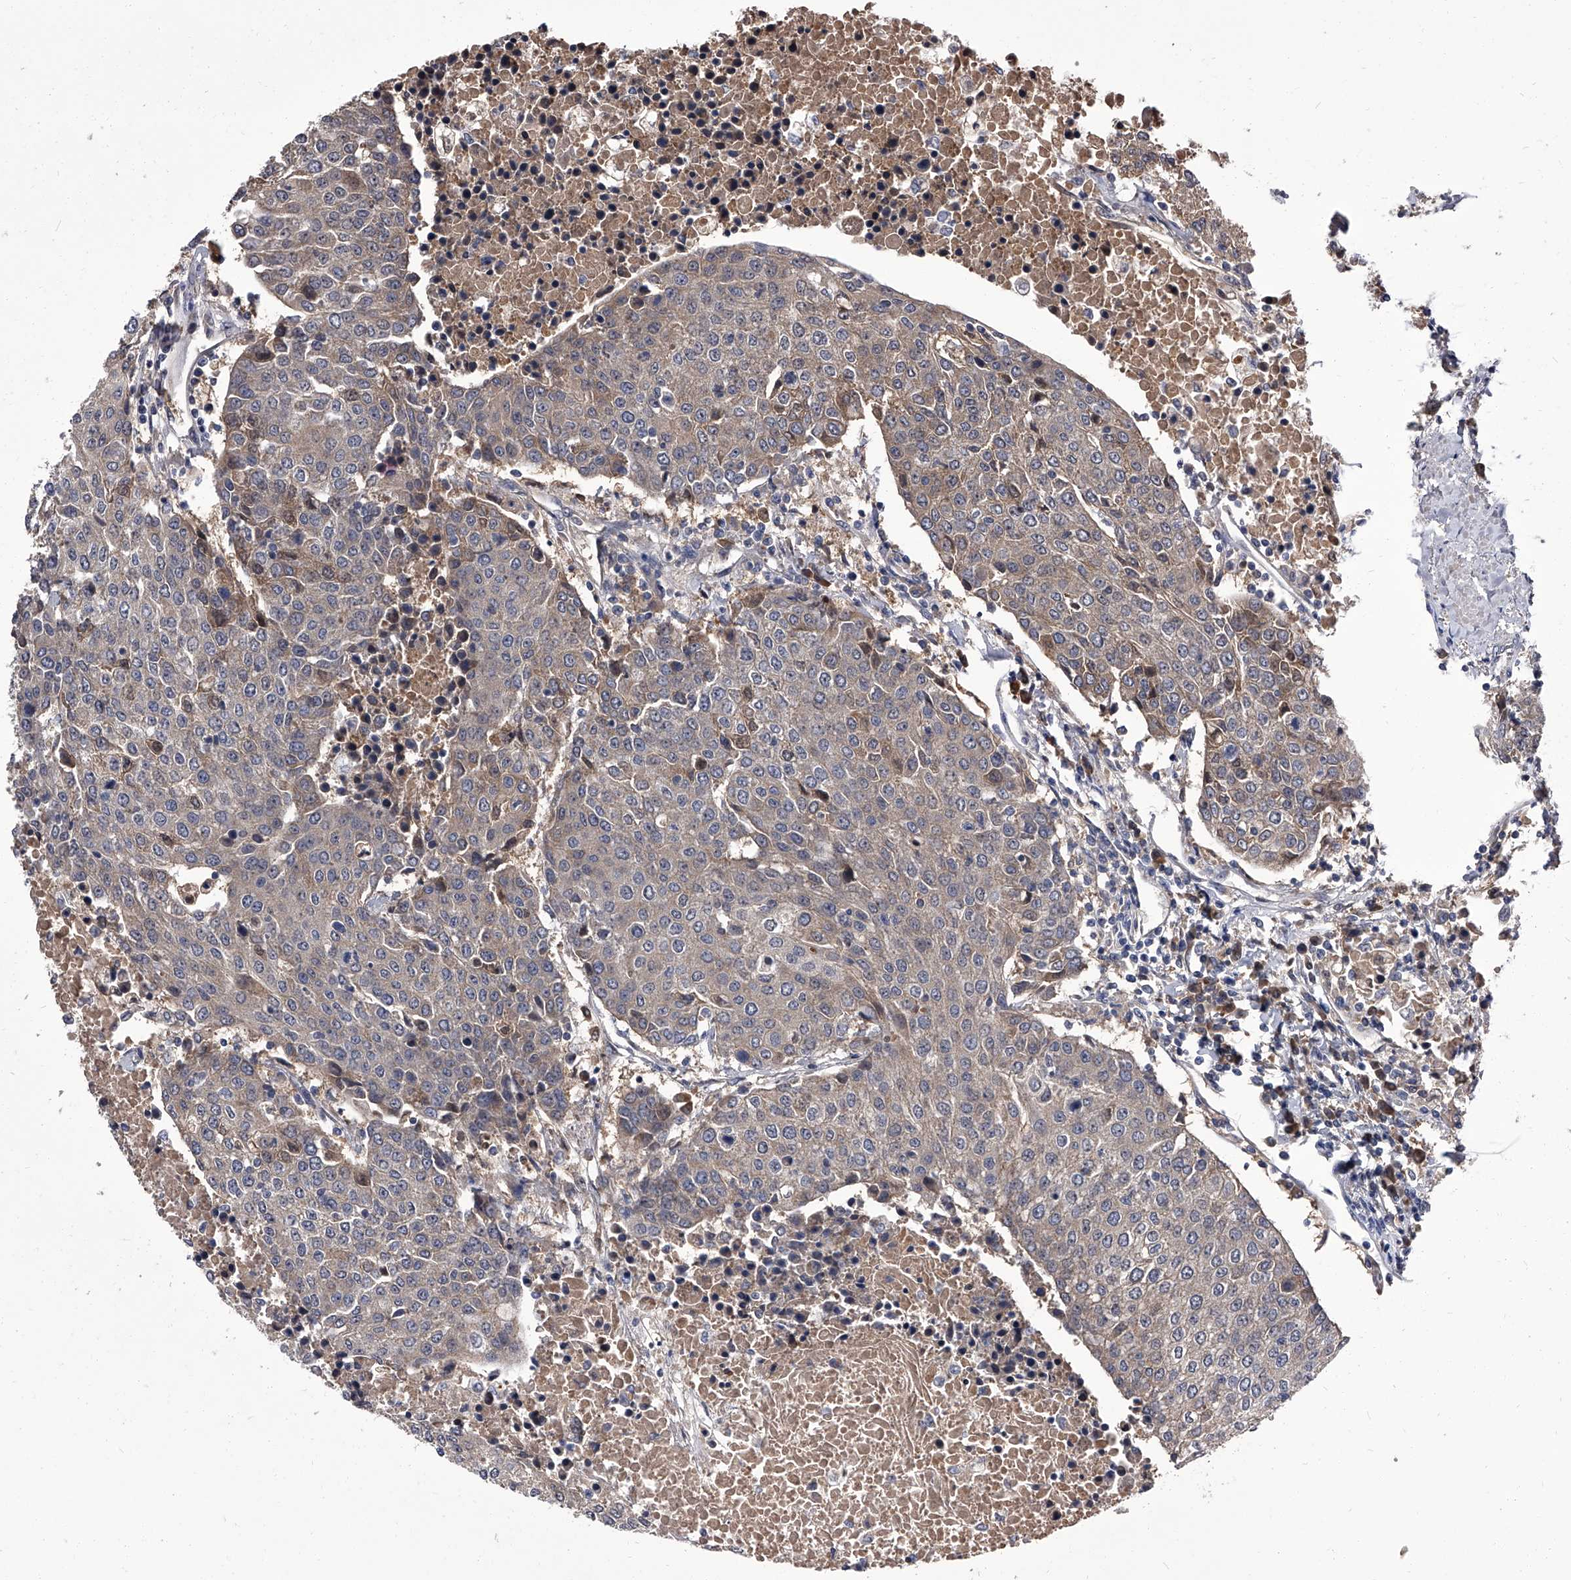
{"staining": {"intensity": "weak", "quantity": "<25%", "location": "cytoplasmic/membranous"}, "tissue": "urothelial cancer", "cell_type": "Tumor cells", "image_type": "cancer", "snomed": [{"axis": "morphology", "description": "Urothelial carcinoma, High grade"}, {"axis": "topography", "description": "Urinary bladder"}], "caption": "Tumor cells are negative for brown protein staining in high-grade urothelial carcinoma. (DAB immunohistochemistry (IHC) visualized using brightfield microscopy, high magnification).", "gene": "SLC18B1", "patient": {"sex": "female", "age": 85}}